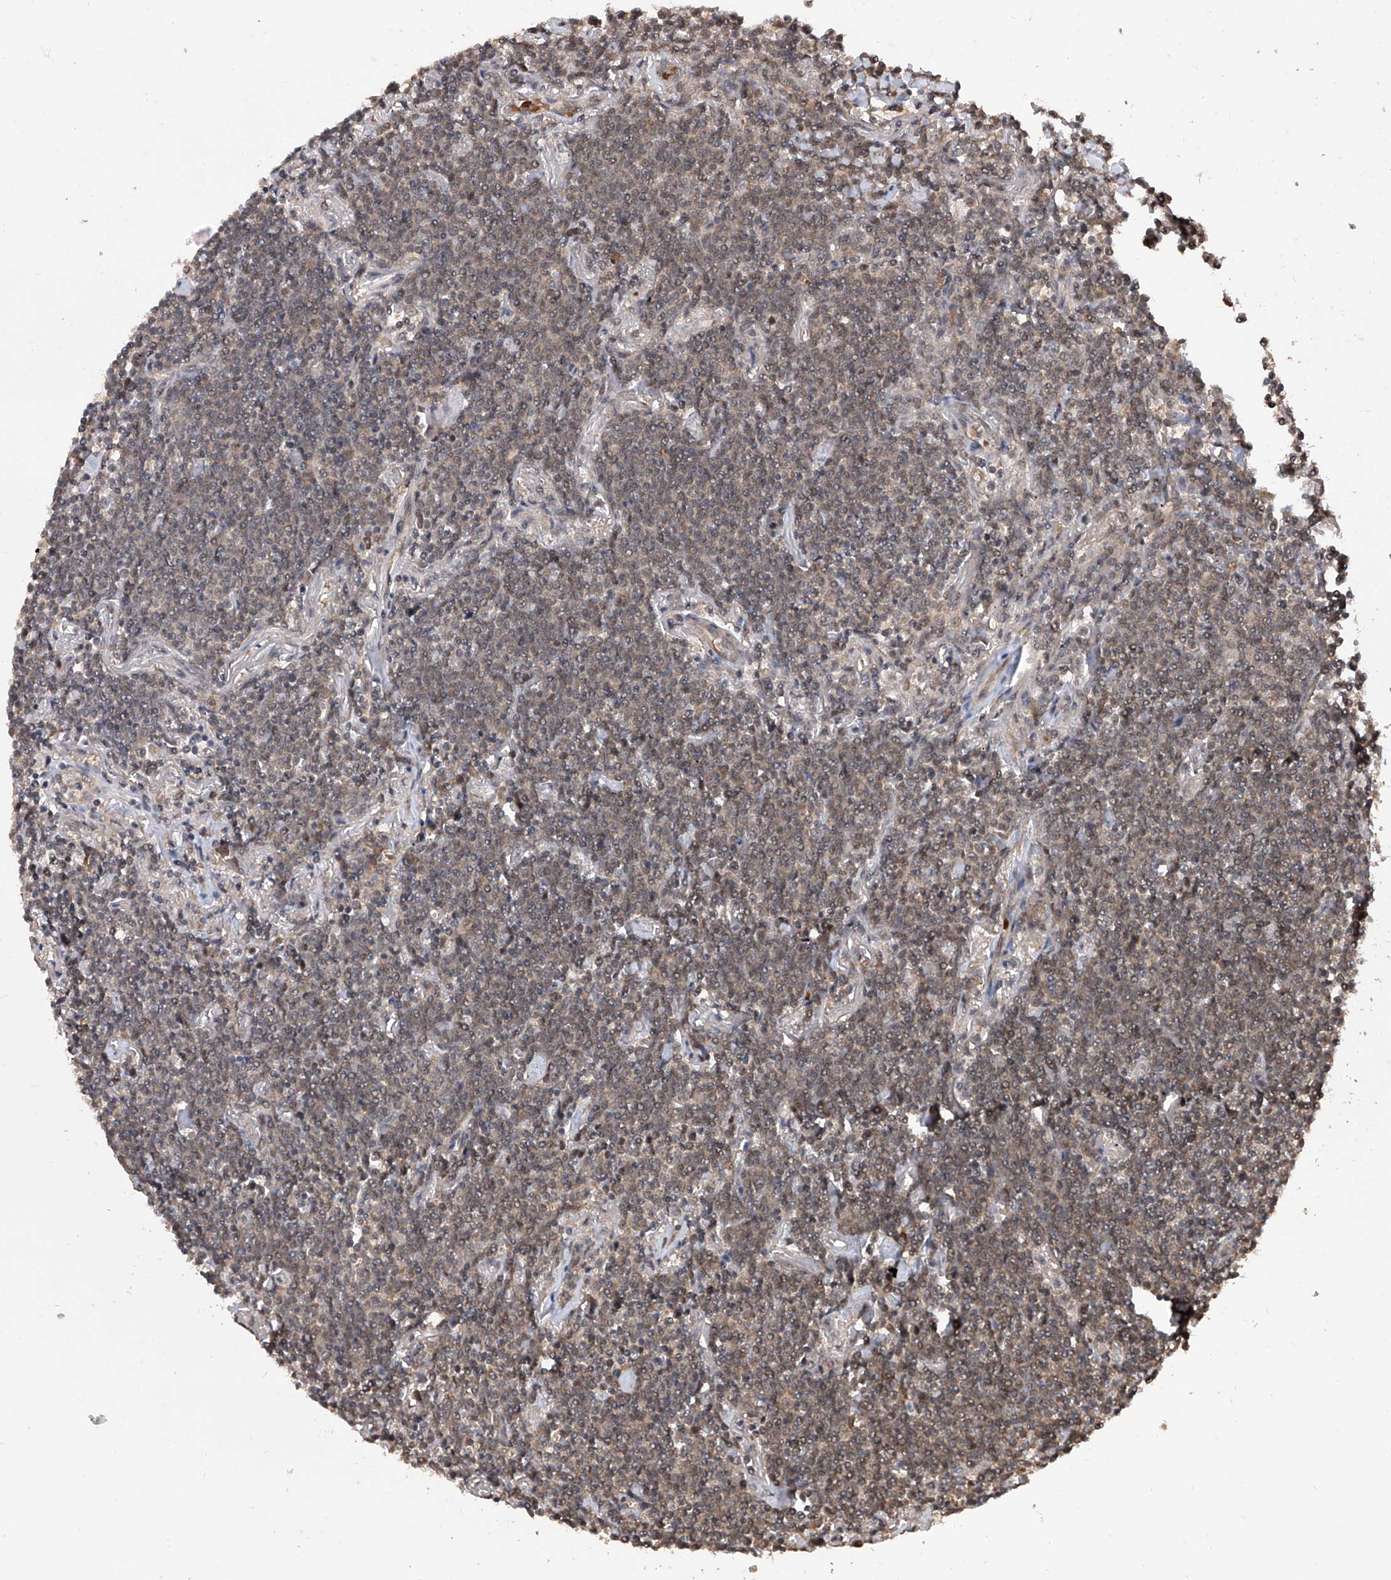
{"staining": {"intensity": "weak", "quantity": "25%-75%", "location": "cytoplasmic/membranous,nuclear"}, "tissue": "lymphoma", "cell_type": "Tumor cells", "image_type": "cancer", "snomed": [{"axis": "morphology", "description": "Malignant lymphoma, non-Hodgkin's type, Low grade"}, {"axis": "topography", "description": "Lung"}], "caption": "Human low-grade malignant lymphoma, non-Hodgkin's type stained with a protein marker demonstrates weak staining in tumor cells.", "gene": "LYSMD4", "patient": {"sex": "female", "age": 71}}